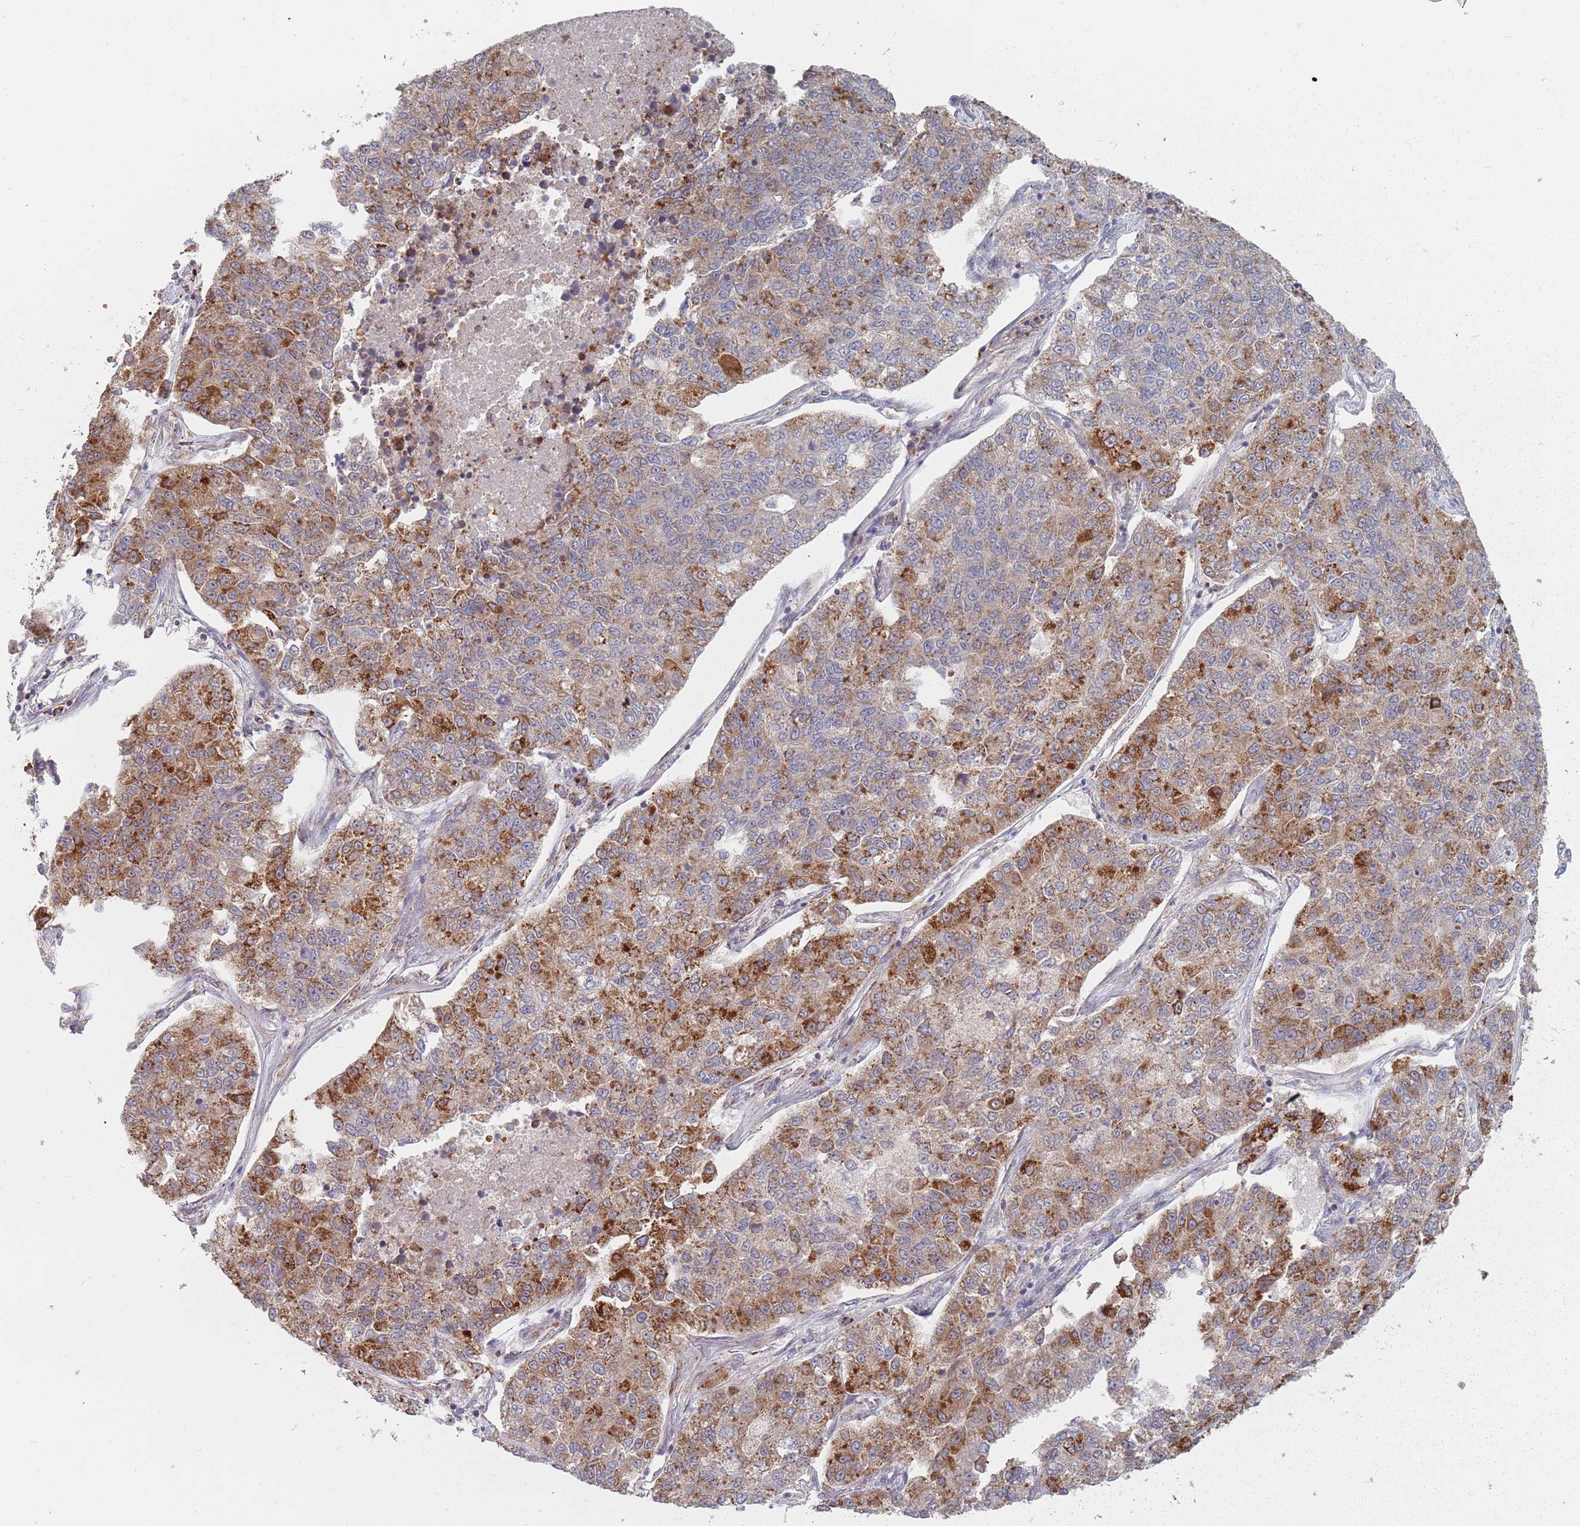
{"staining": {"intensity": "moderate", "quantity": "25%-75%", "location": "cytoplasmic/membranous"}, "tissue": "lung cancer", "cell_type": "Tumor cells", "image_type": "cancer", "snomed": [{"axis": "morphology", "description": "Adenocarcinoma, NOS"}, {"axis": "topography", "description": "Lung"}], "caption": "Adenocarcinoma (lung) was stained to show a protein in brown. There is medium levels of moderate cytoplasmic/membranous expression in about 25%-75% of tumor cells.", "gene": "ADAL", "patient": {"sex": "male", "age": 49}}